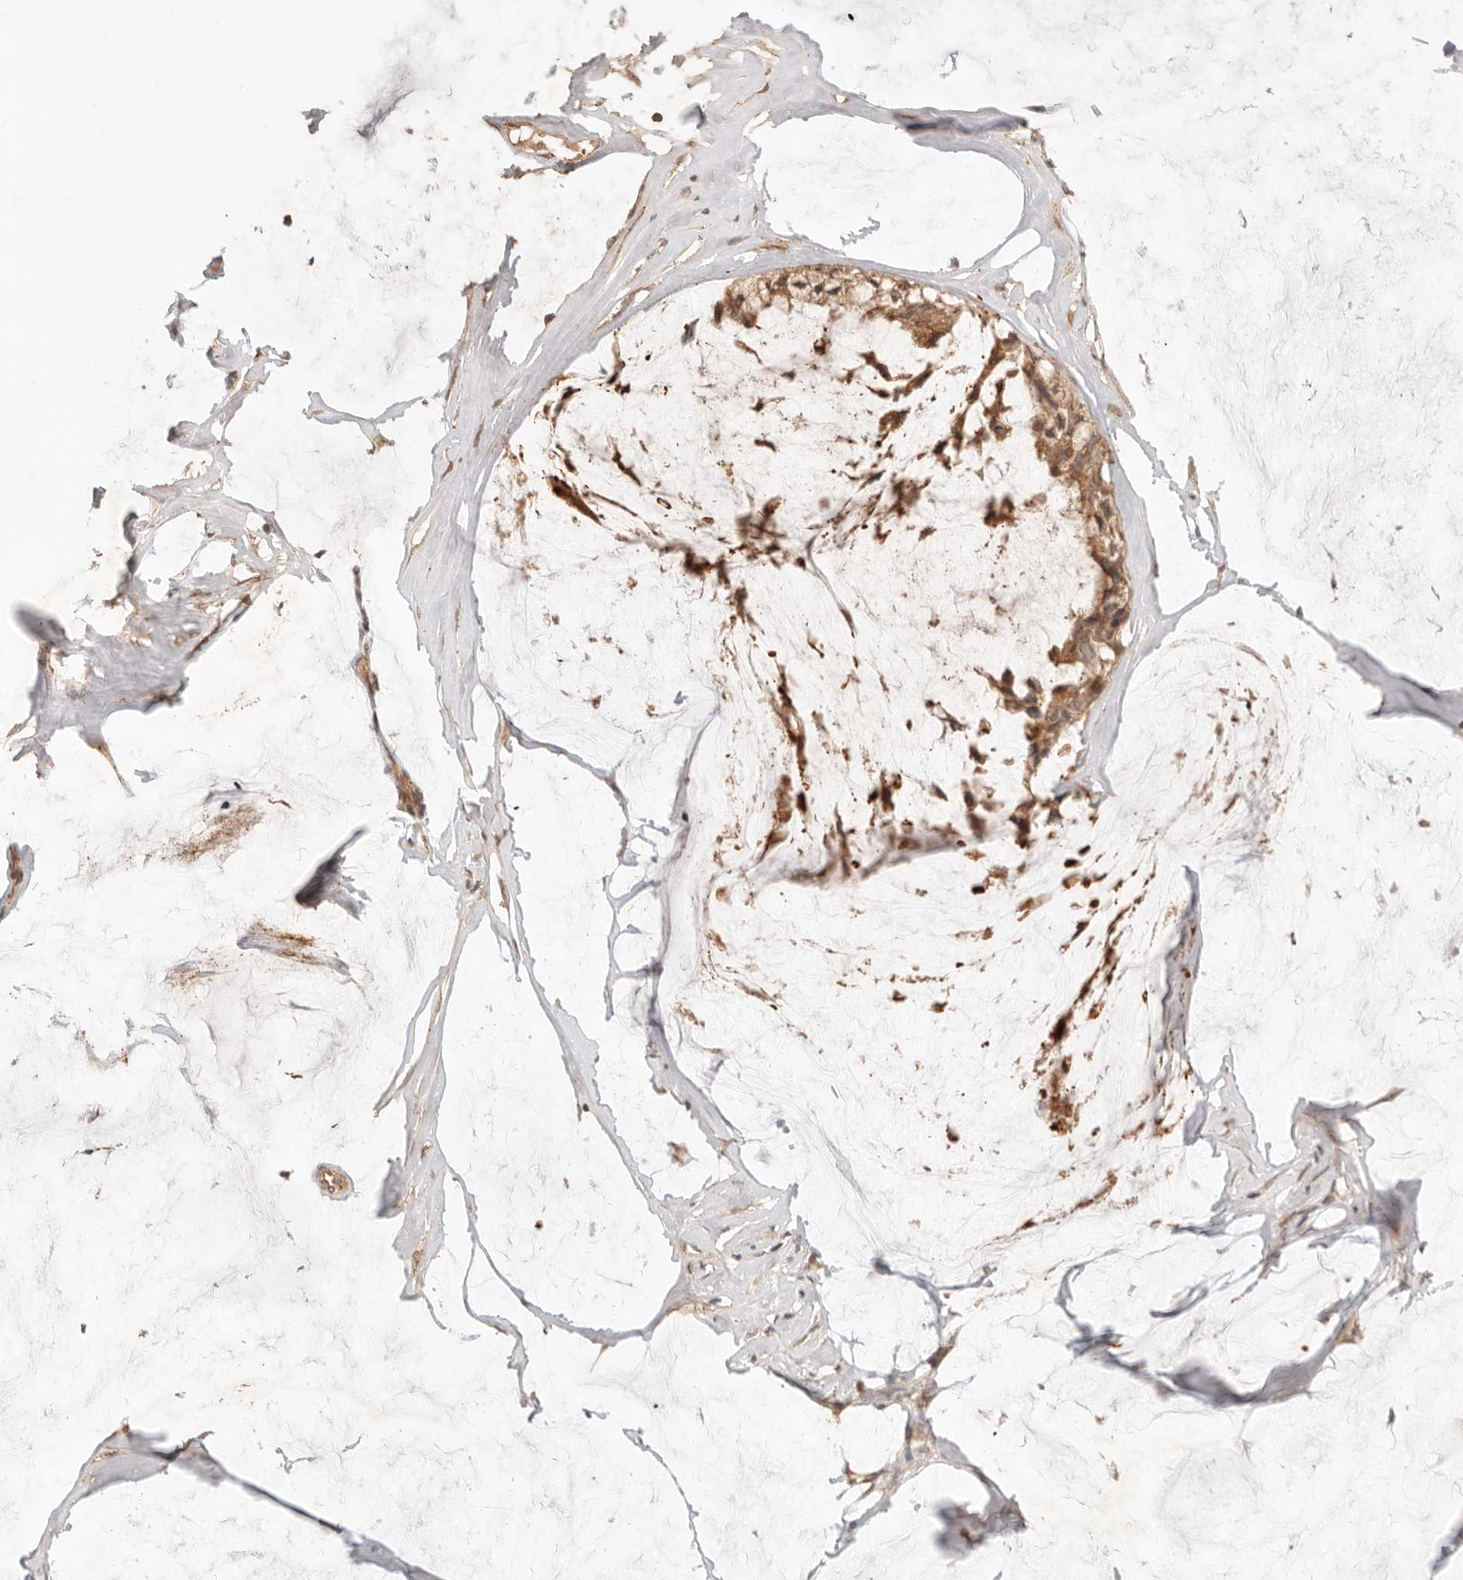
{"staining": {"intensity": "moderate", "quantity": ">75%", "location": "cytoplasmic/membranous"}, "tissue": "ovarian cancer", "cell_type": "Tumor cells", "image_type": "cancer", "snomed": [{"axis": "morphology", "description": "Cystadenocarcinoma, mucinous, NOS"}, {"axis": "topography", "description": "Ovary"}], "caption": "Protein staining by IHC displays moderate cytoplasmic/membranous positivity in about >75% of tumor cells in ovarian mucinous cystadenocarcinoma.", "gene": "LMO4", "patient": {"sex": "female", "age": 39}}